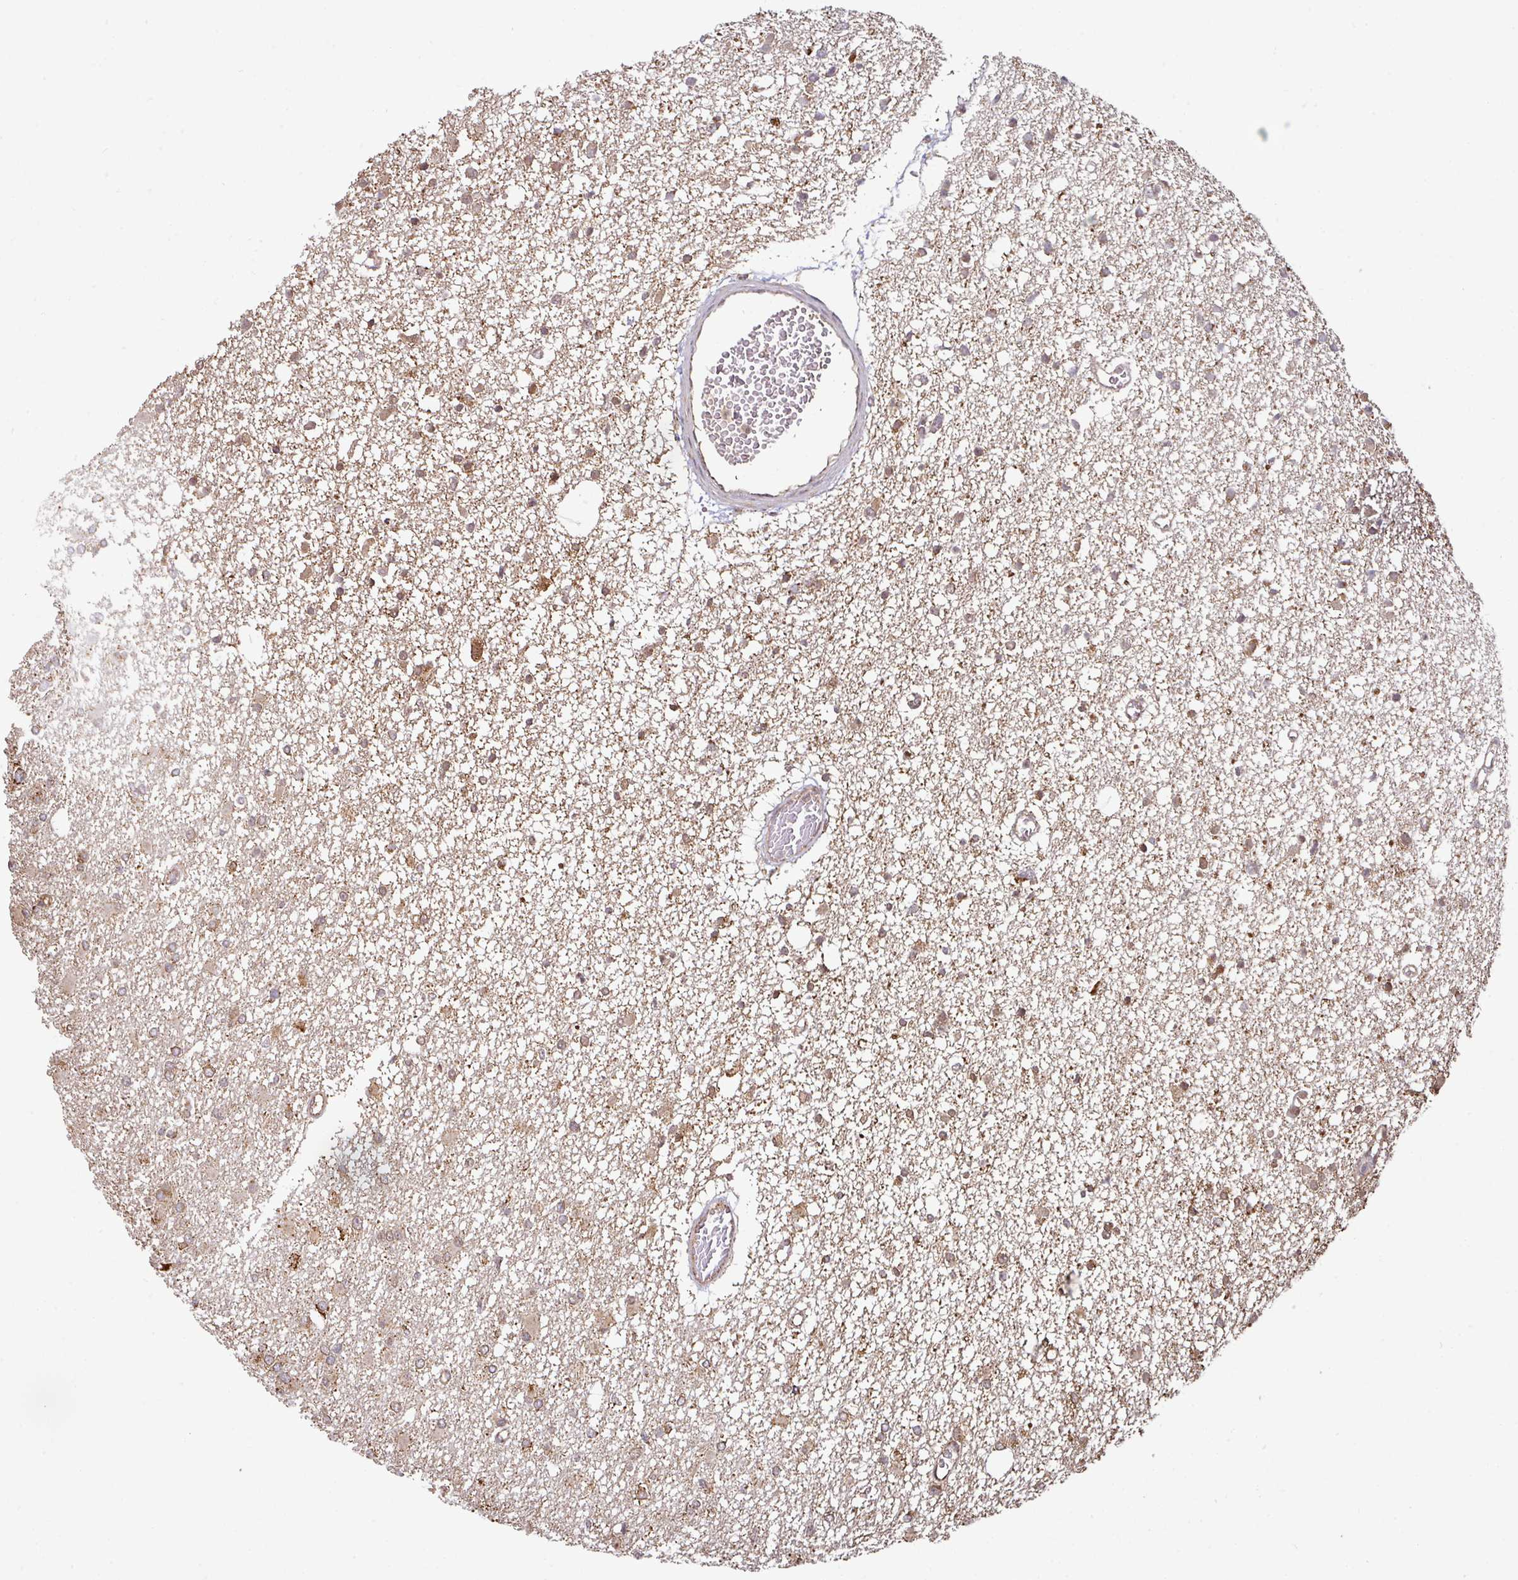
{"staining": {"intensity": "moderate", "quantity": ">75%", "location": "cytoplasmic/membranous"}, "tissue": "glioma", "cell_type": "Tumor cells", "image_type": "cancer", "snomed": [{"axis": "morphology", "description": "Glioma, malignant, Low grade"}, {"axis": "topography", "description": "Brain"}], "caption": "Immunohistochemistry staining of glioma, which shows medium levels of moderate cytoplasmic/membranous expression in approximately >75% of tumor cells indicating moderate cytoplasmic/membranous protein expression. The staining was performed using DAB (3,3'-diaminobenzidine) (brown) for protein detection and nuclei were counterstained in hematoxylin (blue).", "gene": "TRAP1", "patient": {"sex": "female", "age": 22}}